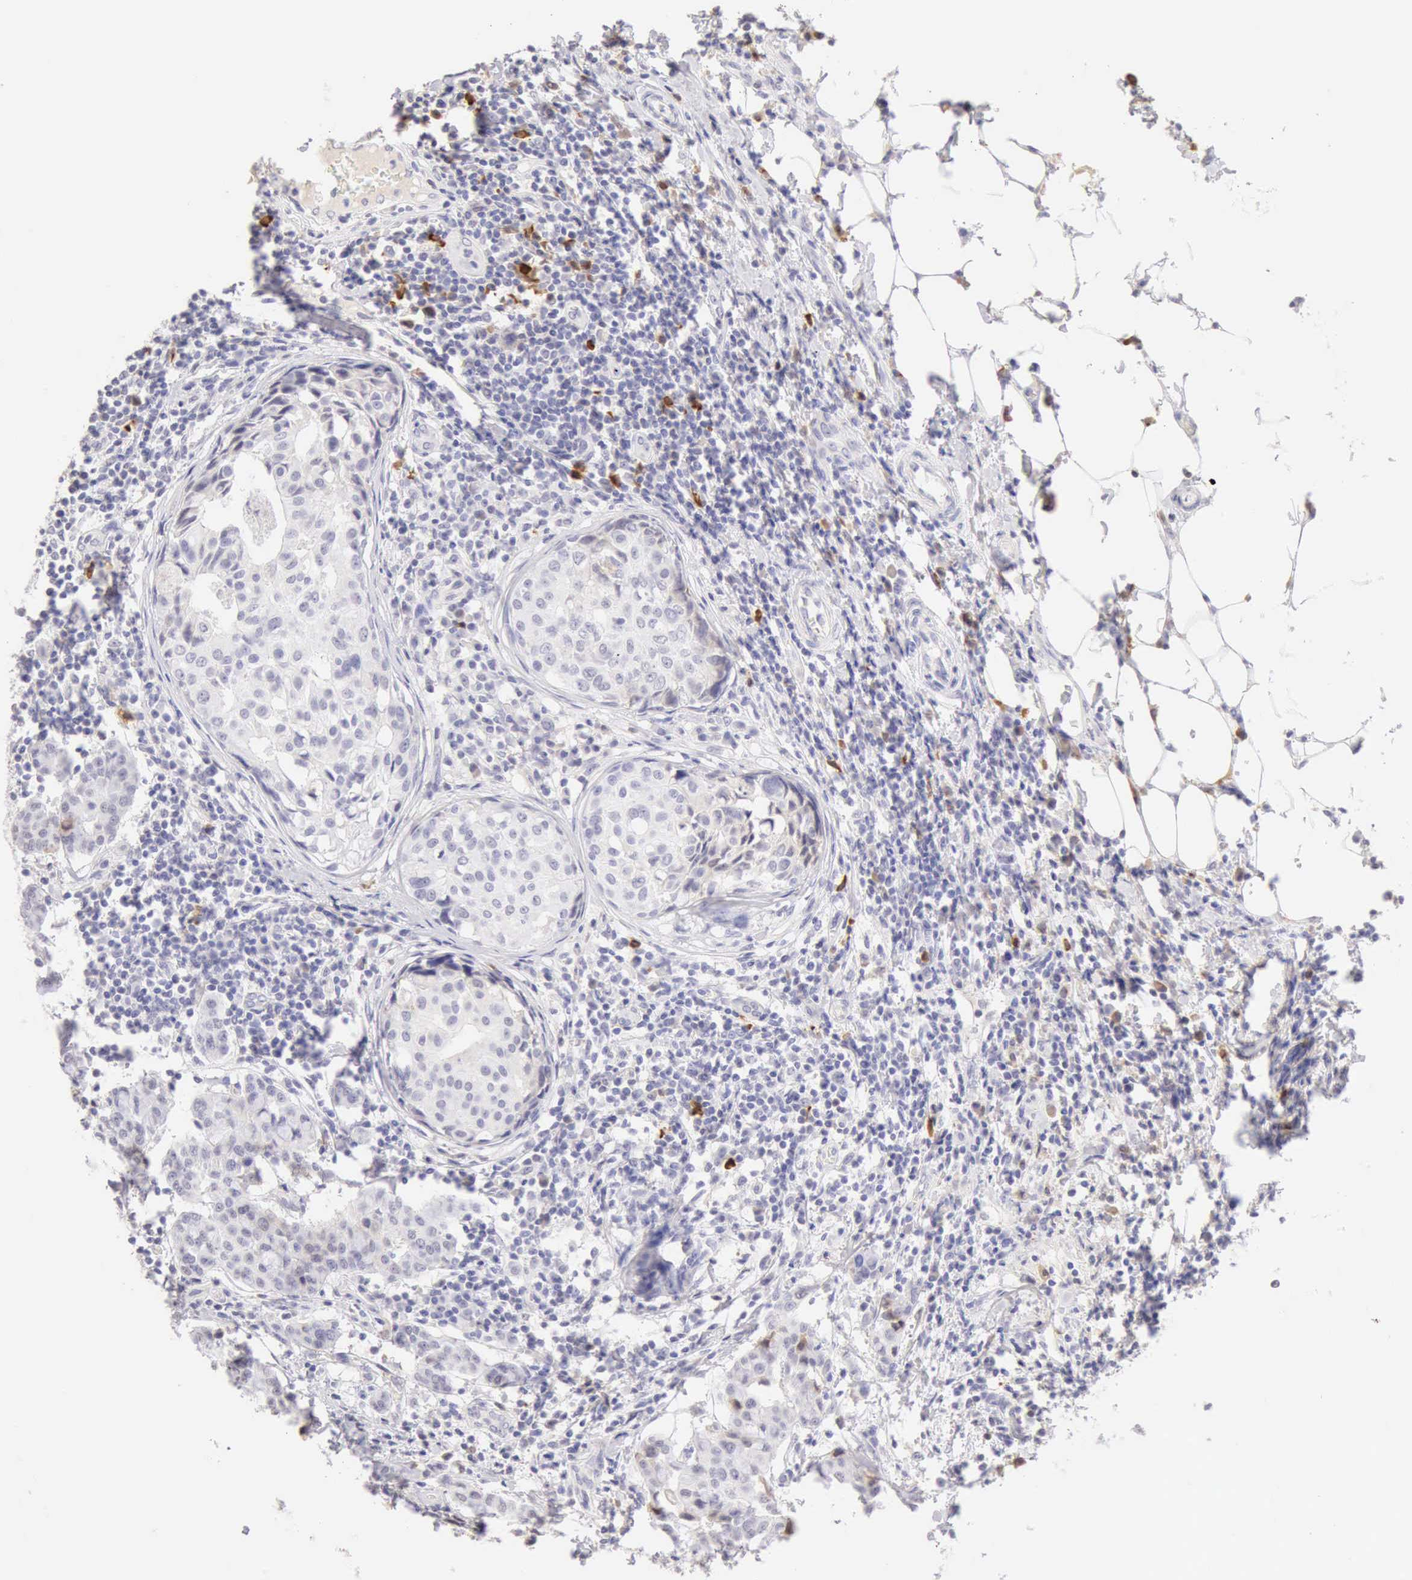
{"staining": {"intensity": "weak", "quantity": "<25%", "location": "cytoplasmic/membranous"}, "tissue": "breast cancer", "cell_type": "Tumor cells", "image_type": "cancer", "snomed": [{"axis": "morphology", "description": "Duct carcinoma"}, {"axis": "topography", "description": "Breast"}], "caption": "The micrograph shows no staining of tumor cells in breast cancer (infiltrating ductal carcinoma). The staining is performed using DAB brown chromogen with nuclei counter-stained in using hematoxylin.", "gene": "RNASE1", "patient": {"sex": "female", "age": 27}}